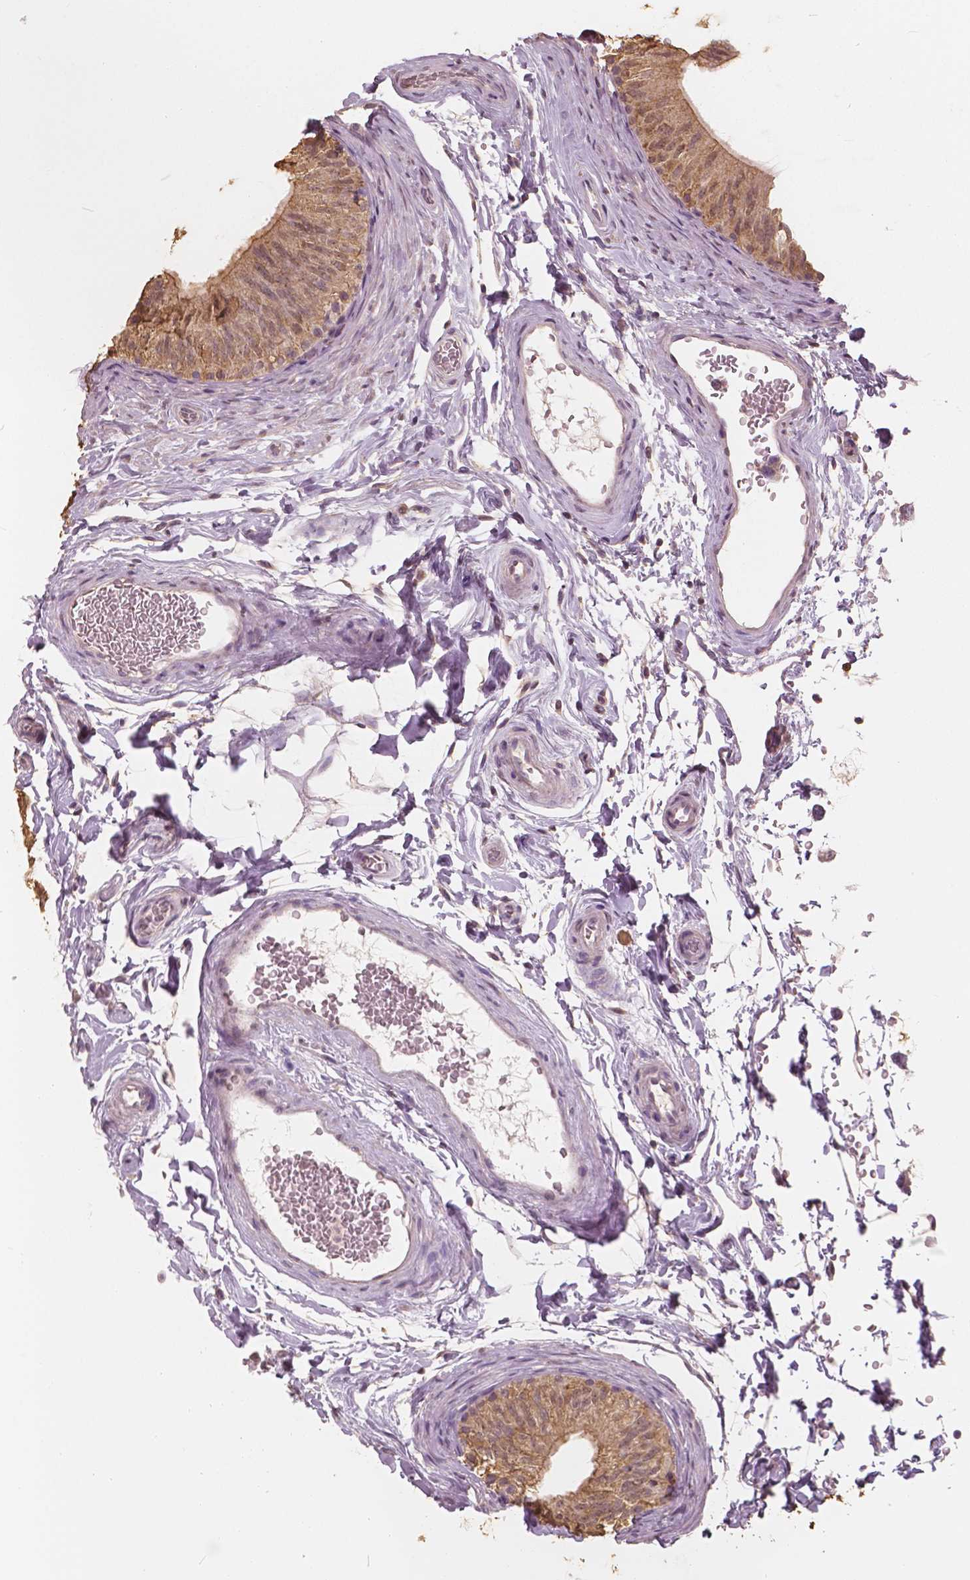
{"staining": {"intensity": "moderate", "quantity": "<25%", "location": "cytoplasmic/membranous"}, "tissue": "epididymis", "cell_type": "Glandular cells", "image_type": "normal", "snomed": [{"axis": "morphology", "description": "Normal tissue, NOS"}, {"axis": "topography", "description": "Epididymis, spermatic cord, NOS"}, {"axis": "topography", "description": "Epididymis"}], "caption": "Protein expression analysis of benign epididymis reveals moderate cytoplasmic/membranous positivity in about <25% of glandular cells.", "gene": "SAT2", "patient": {"sex": "male", "age": 31}}